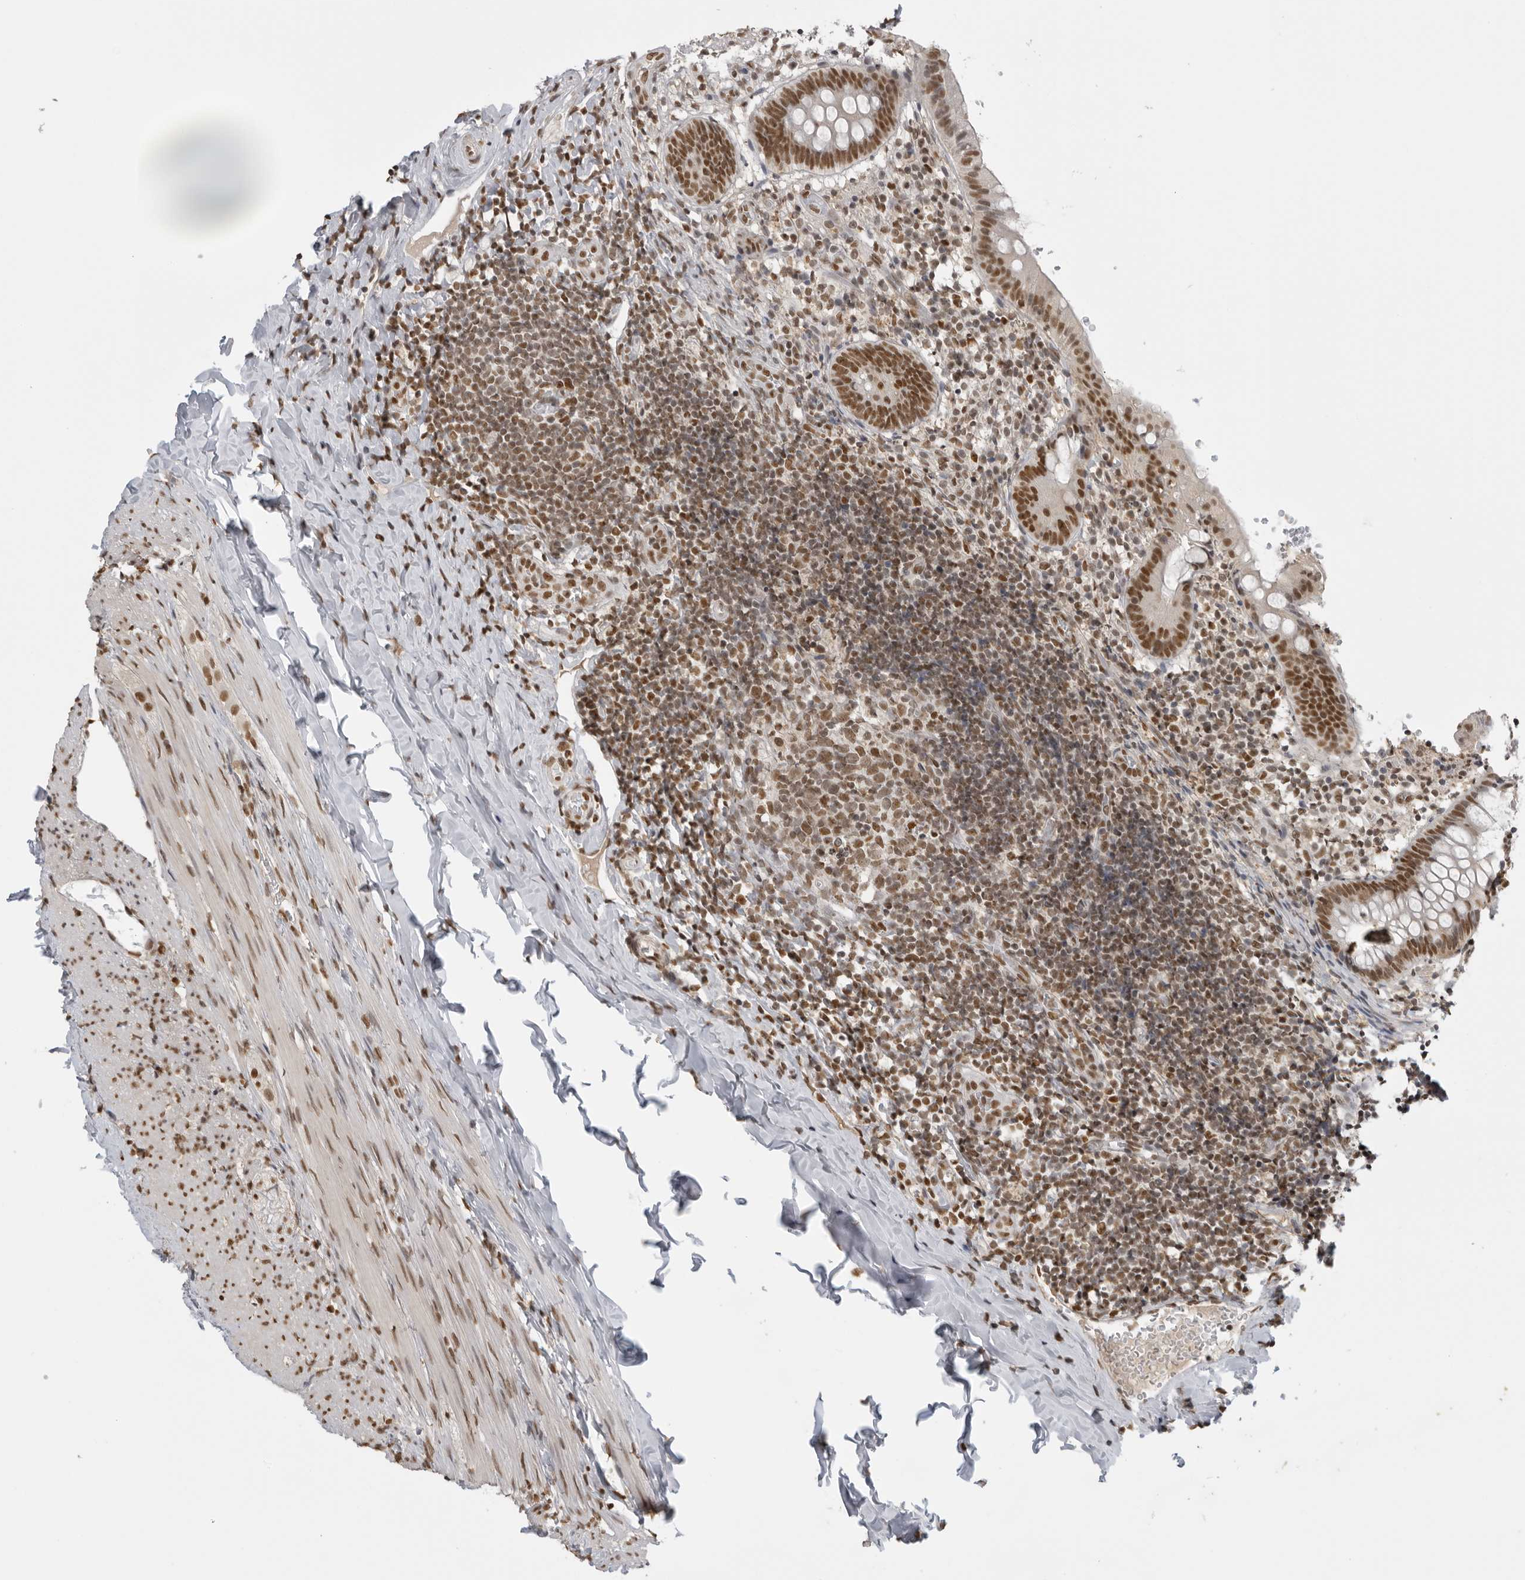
{"staining": {"intensity": "moderate", "quantity": ">75%", "location": "nuclear"}, "tissue": "appendix", "cell_type": "Glandular cells", "image_type": "normal", "snomed": [{"axis": "morphology", "description": "Normal tissue, NOS"}, {"axis": "topography", "description": "Appendix"}], "caption": "Immunohistochemical staining of normal human appendix demonstrates medium levels of moderate nuclear staining in about >75% of glandular cells. The staining is performed using DAB brown chromogen to label protein expression. The nuclei are counter-stained blue using hematoxylin.", "gene": "RPA2", "patient": {"sex": "male", "age": 8}}